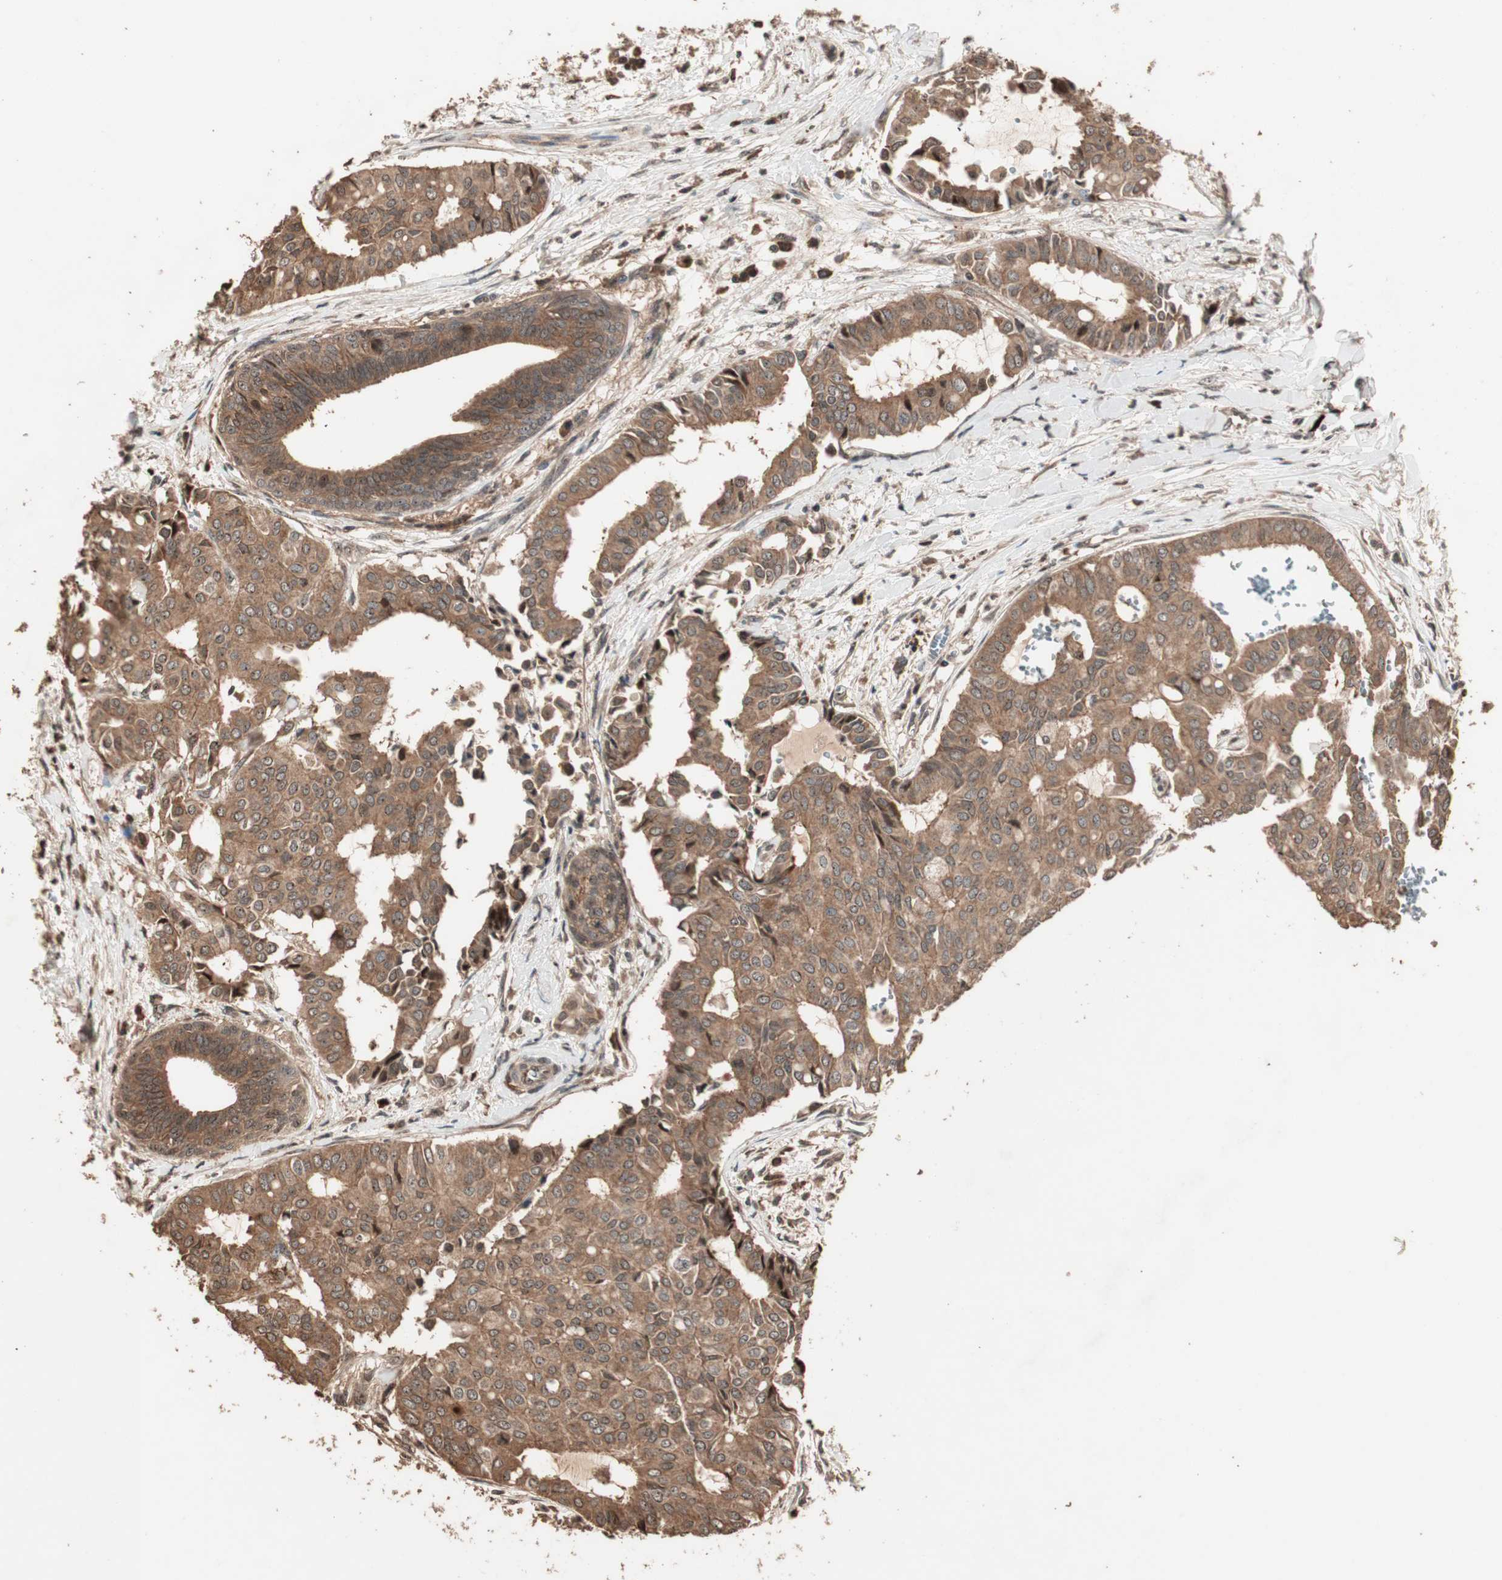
{"staining": {"intensity": "moderate", "quantity": ">75%", "location": "cytoplasmic/membranous"}, "tissue": "head and neck cancer", "cell_type": "Tumor cells", "image_type": "cancer", "snomed": [{"axis": "morphology", "description": "Adenocarcinoma, NOS"}, {"axis": "topography", "description": "Salivary gland"}, {"axis": "topography", "description": "Head-Neck"}], "caption": "Tumor cells exhibit moderate cytoplasmic/membranous positivity in about >75% of cells in adenocarcinoma (head and neck). The protein is stained brown, and the nuclei are stained in blue (DAB IHC with brightfield microscopy, high magnification).", "gene": "USP20", "patient": {"sex": "female", "age": 59}}